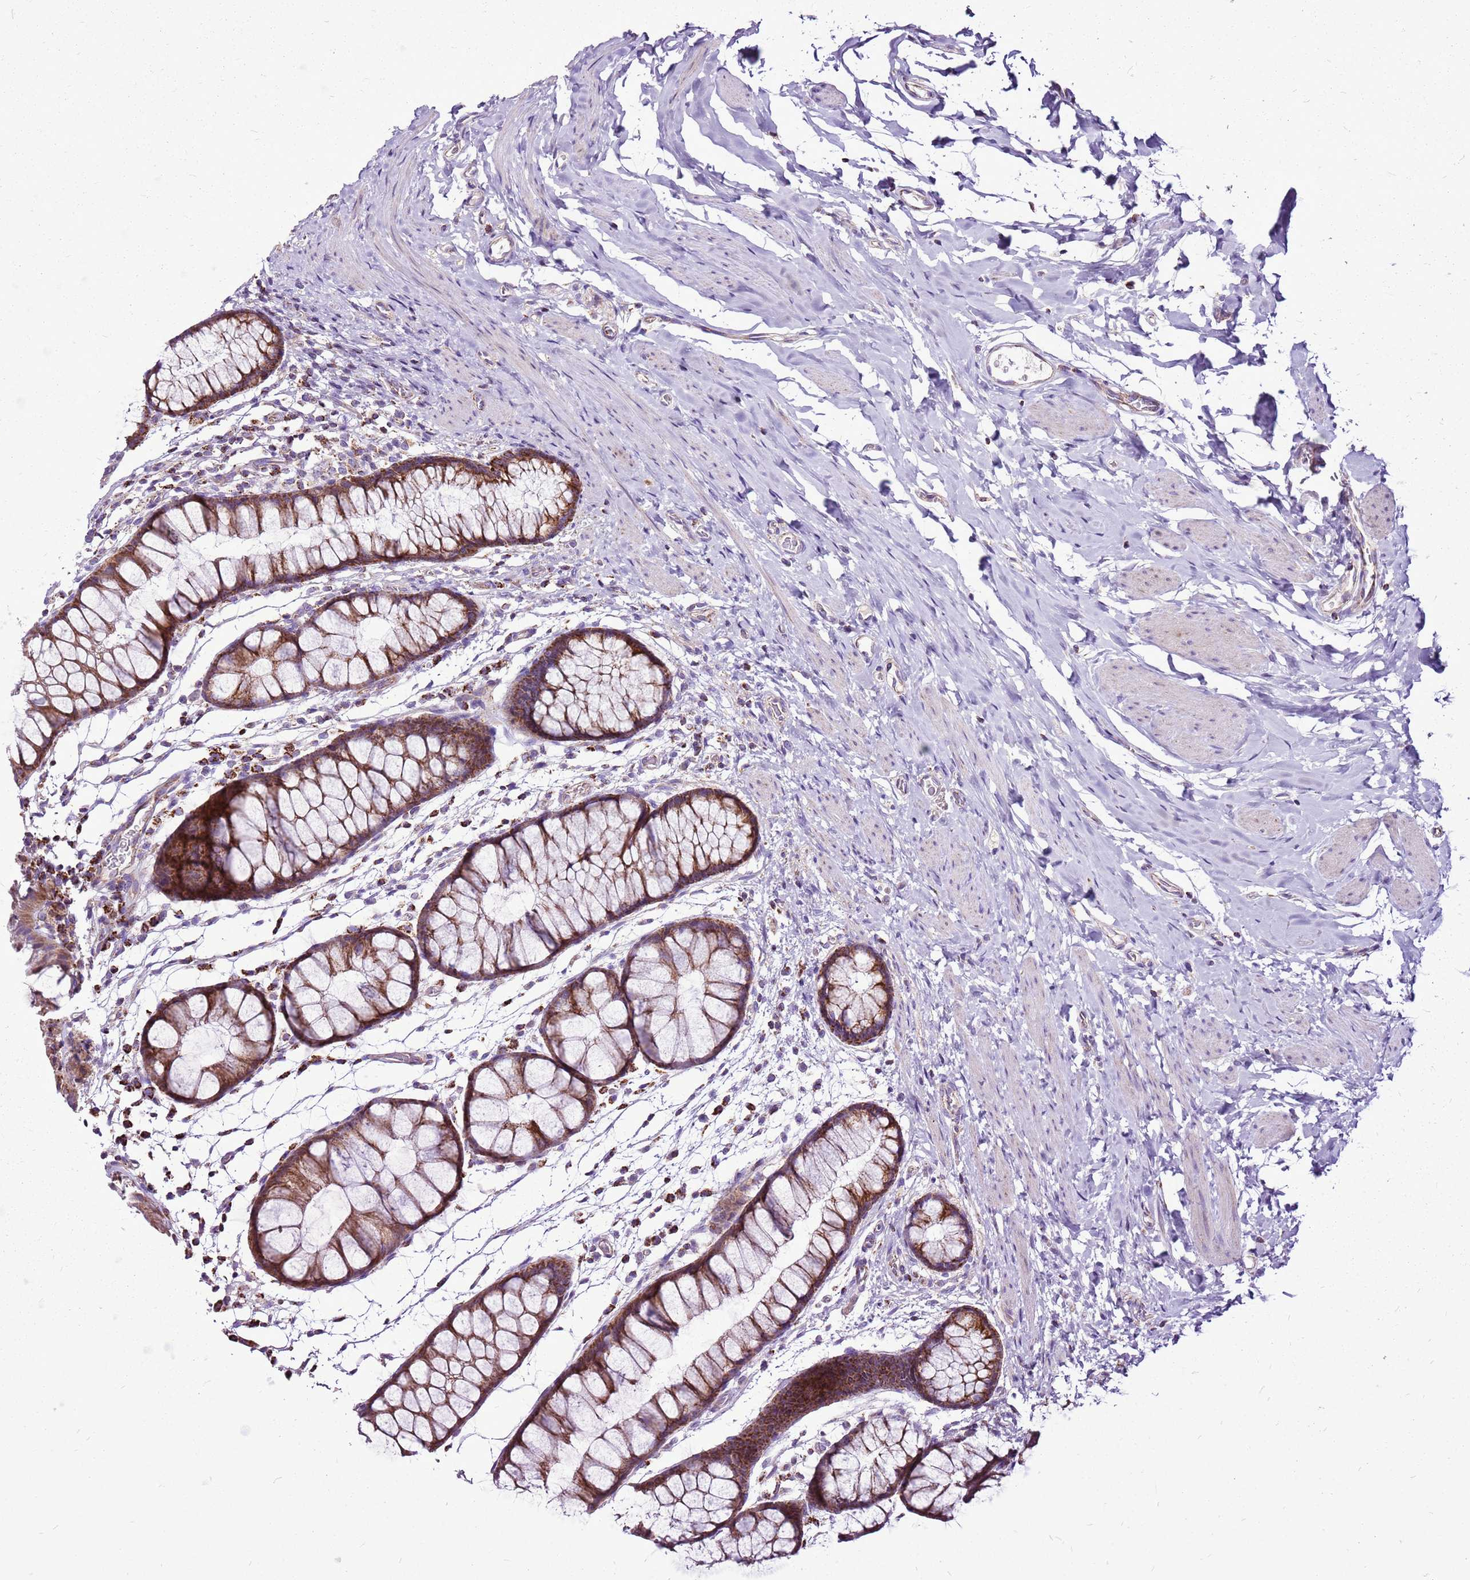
{"staining": {"intensity": "weak", "quantity": ">75%", "location": "cytoplasmic/membranous"}, "tissue": "colon", "cell_type": "Endothelial cells", "image_type": "normal", "snomed": [{"axis": "morphology", "description": "Normal tissue, NOS"}, {"axis": "topography", "description": "Colon"}], "caption": "This histopathology image displays unremarkable colon stained with immunohistochemistry to label a protein in brown. The cytoplasmic/membranous of endothelial cells show weak positivity for the protein. Nuclei are counter-stained blue.", "gene": "GCDH", "patient": {"sex": "female", "age": 62}}